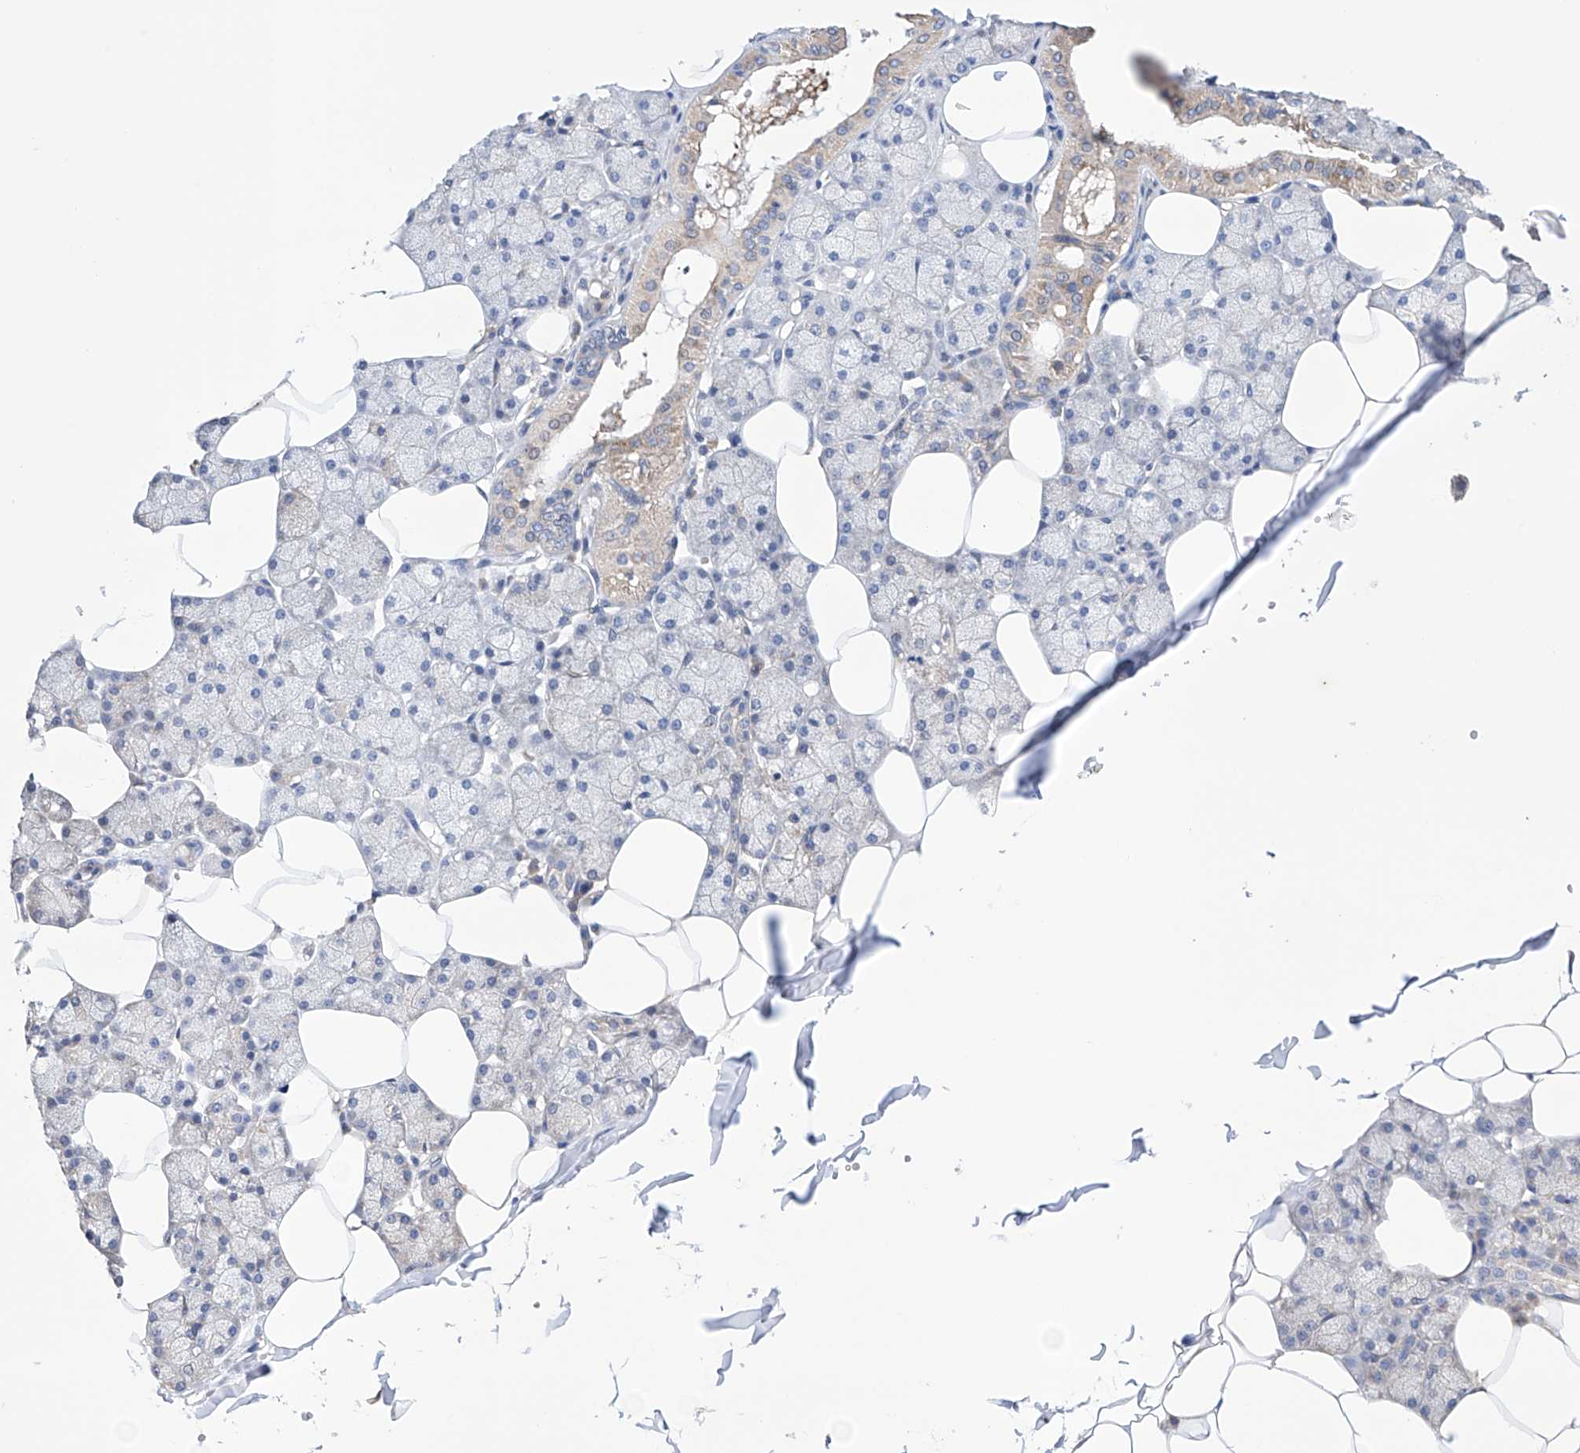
{"staining": {"intensity": "weak", "quantity": "<25%", "location": "cytoplasmic/membranous"}, "tissue": "salivary gland", "cell_type": "Glandular cells", "image_type": "normal", "snomed": [{"axis": "morphology", "description": "Normal tissue, NOS"}, {"axis": "topography", "description": "Salivary gland"}], "caption": "This is a photomicrograph of immunohistochemistry staining of unremarkable salivary gland, which shows no staining in glandular cells. Brightfield microscopy of immunohistochemistry stained with DAB (brown) and hematoxylin (blue), captured at high magnification.", "gene": "AFG1L", "patient": {"sex": "male", "age": 62}}